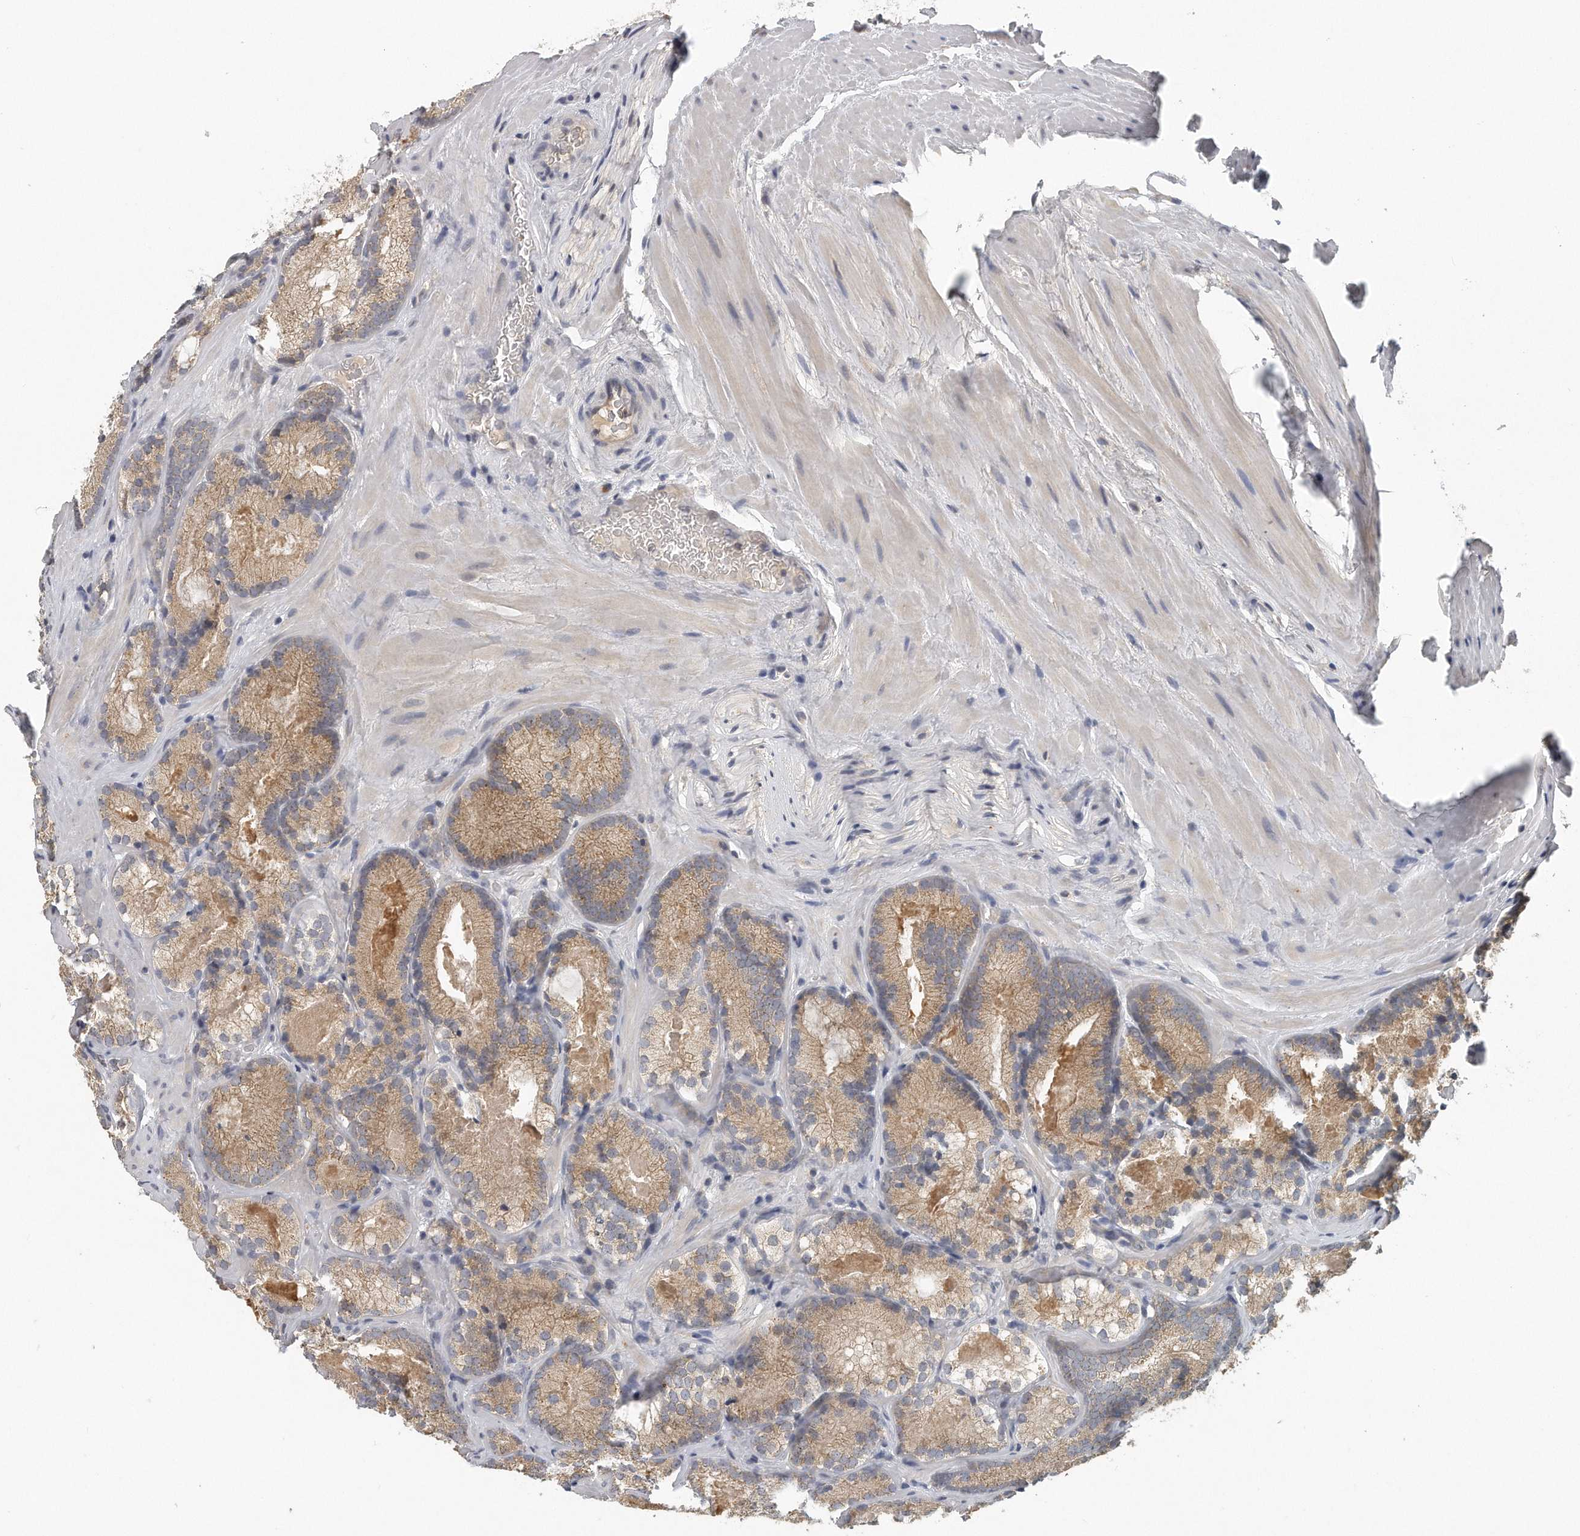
{"staining": {"intensity": "moderate", "quantity": "25%-75%", "location": "cytoplasmic/membranous"}, "tissue": "prostate cancer", "cell_type": "Tumor cells", "image_type": "cancer", "snomed": [{"axis": "morphology", "description": "Adenocarcinoma, Low grade"}, {"axis": "topography", "description": "Prostate"}], "caption": "Immunohistochemical staining of human low-grade adenocarcinoma (prostate) demonstrates medium levels of moderate cytoplasmic/membranous protein expression in approximately 25%-75% of tumor cells. The protein of interest is shown in brown color, while the nuclei are stained blue.", "gene": "TRAPPC14", "patient": {"sex": "male", "age": 72}}